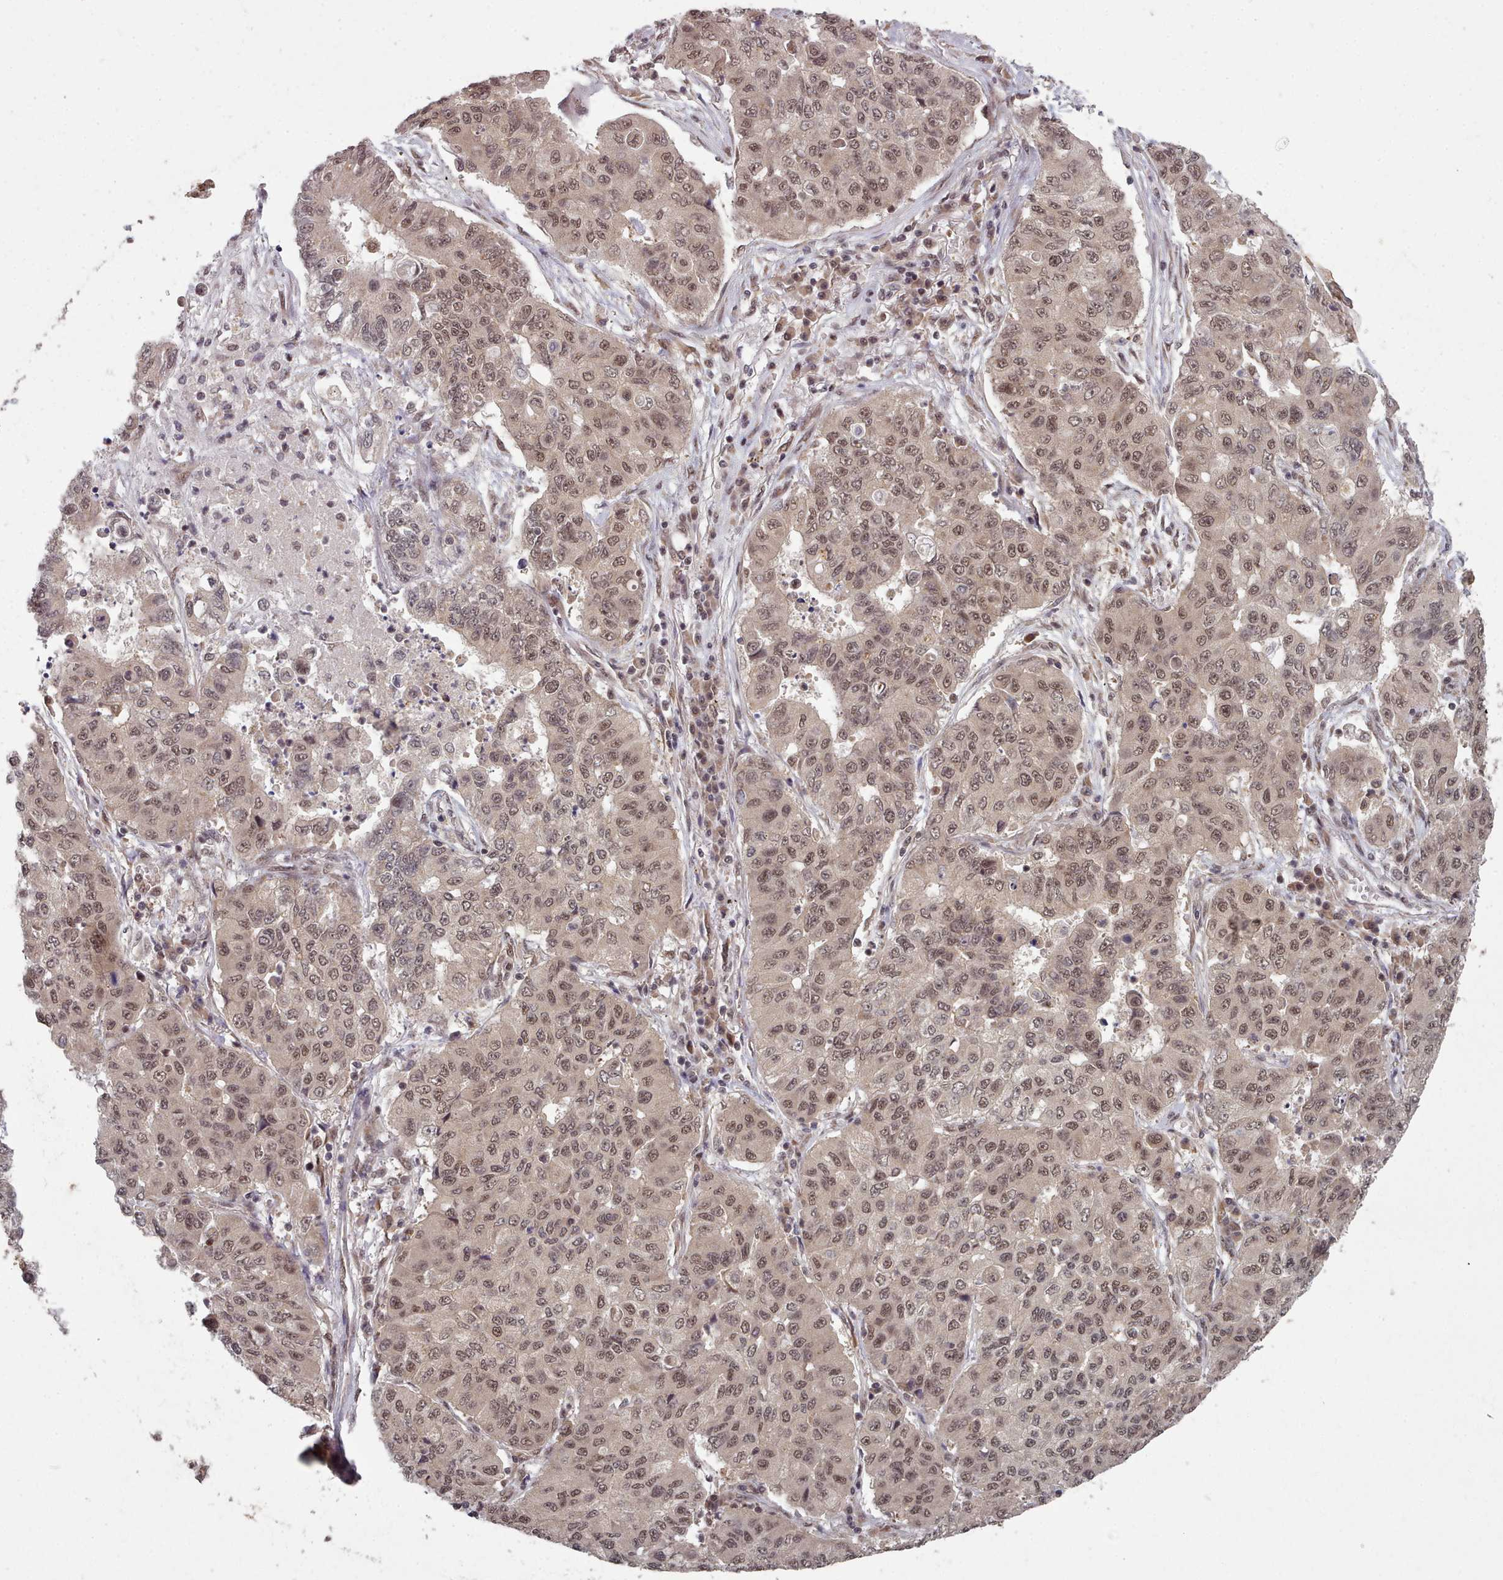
{"staining": {"intensity": "weak", "quantity": ">75%", "location": "nuclear"}, "tissue": "lung cancer", "cell_type": "Tumor cells", "image_type": "cancer", "snomed": [{"axis": "morphology", "description": "Squamous cell carcinoma, NOS"}, {"axis": "topography", "description": "Lung"}], "caption": "The photomicrograph shows staining of lung cancer (squamous cell carcinoma), revealing weak nuclear protein staining (brown color) within tumor cells.", "gene": "DHX8", "patient": {"sex": "male", "age": 74}}